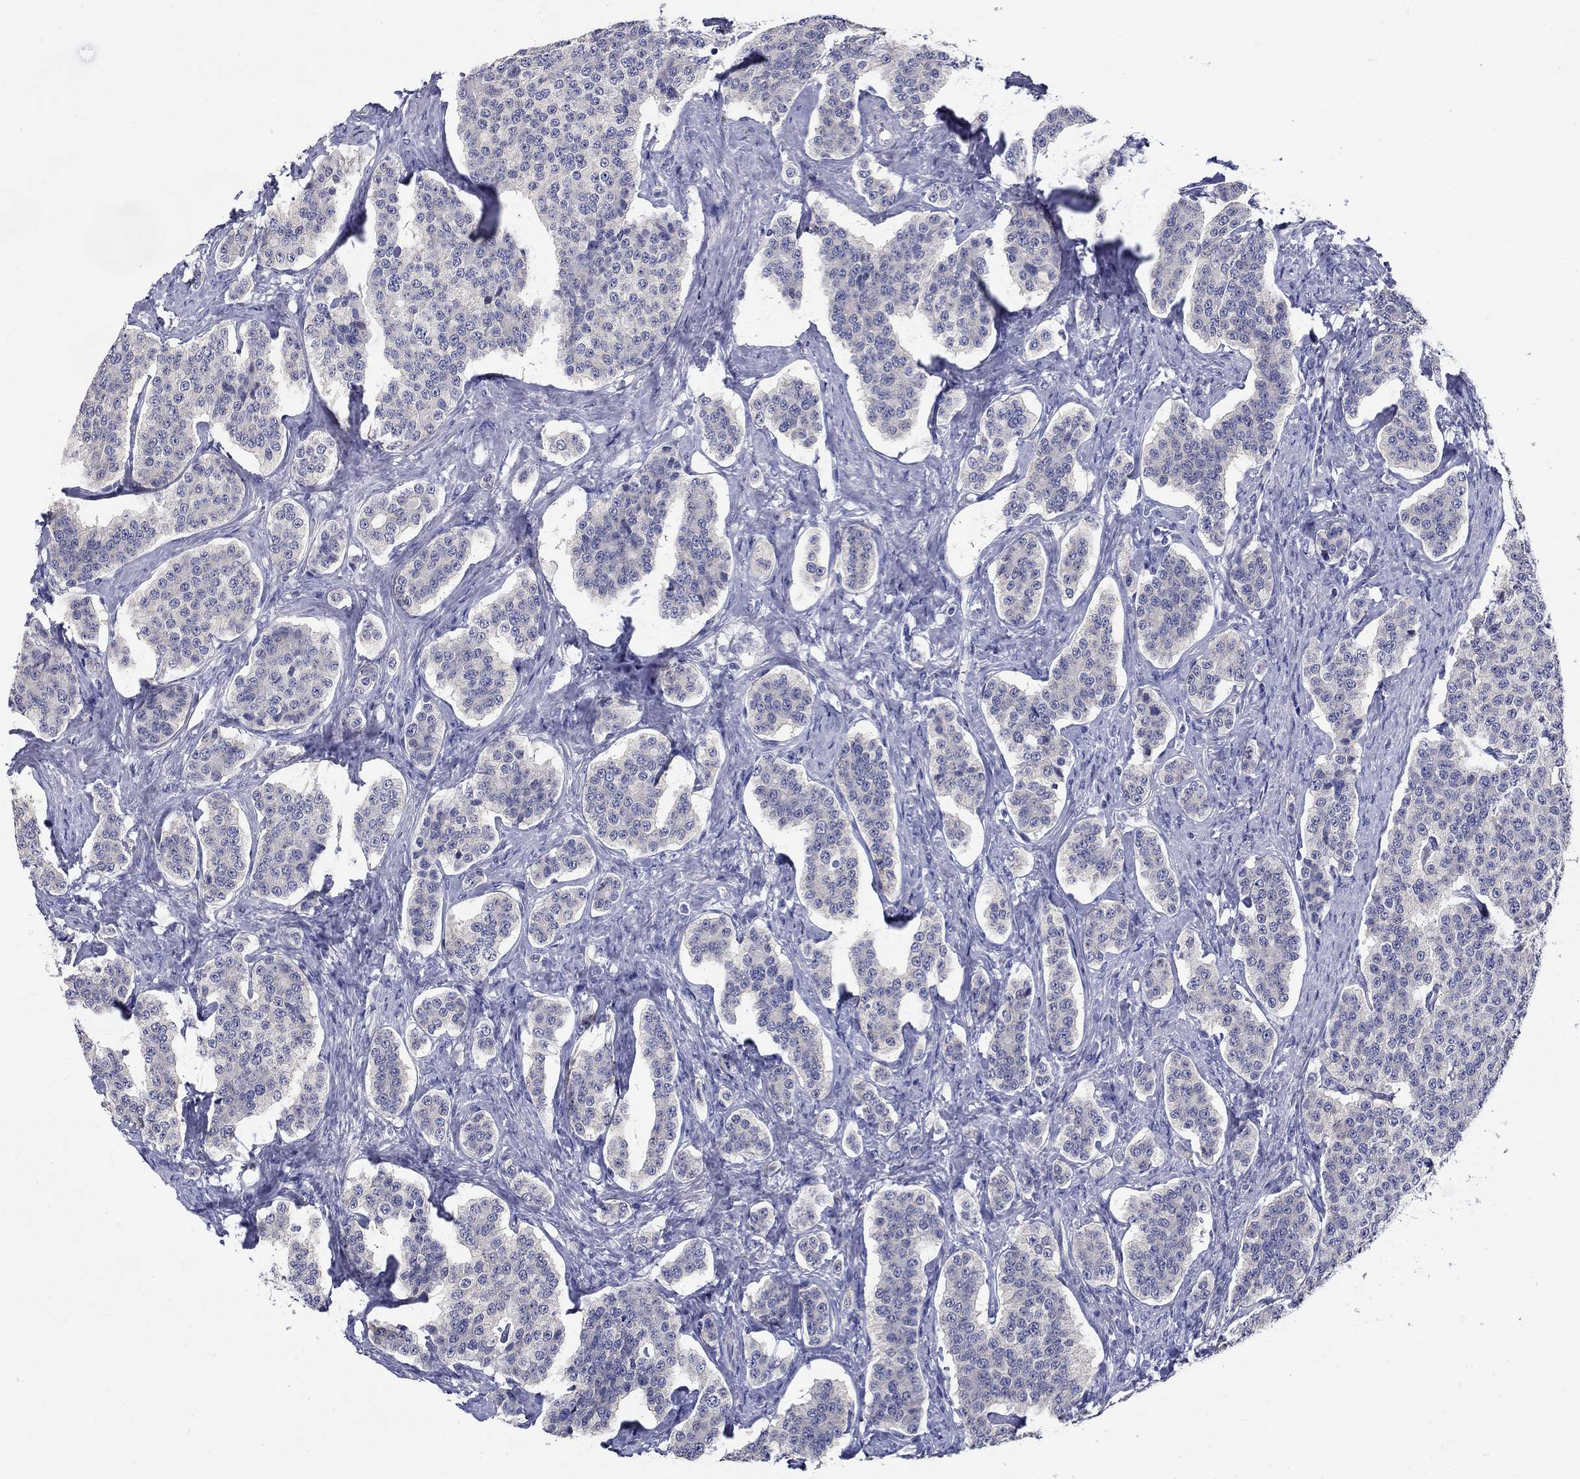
{"staining": {"intensity": "negative", "quantity": "none", "location": "none"}, "tissue": "carcinoid", "cell_type": "Tumor cells", "image_type": "cancer", "snomed": [{"axis": "morphology", "description": "Carcinoid, malignant, NOS"}, {"axis": "topography", "description": "Small intestine"}], "caption": "Carcinoid was stained to show a protein in brown. There is no significant expression in tumor cells.", "gene": "SLC30A3", "patient": {"sex": "female", "age": 58}}